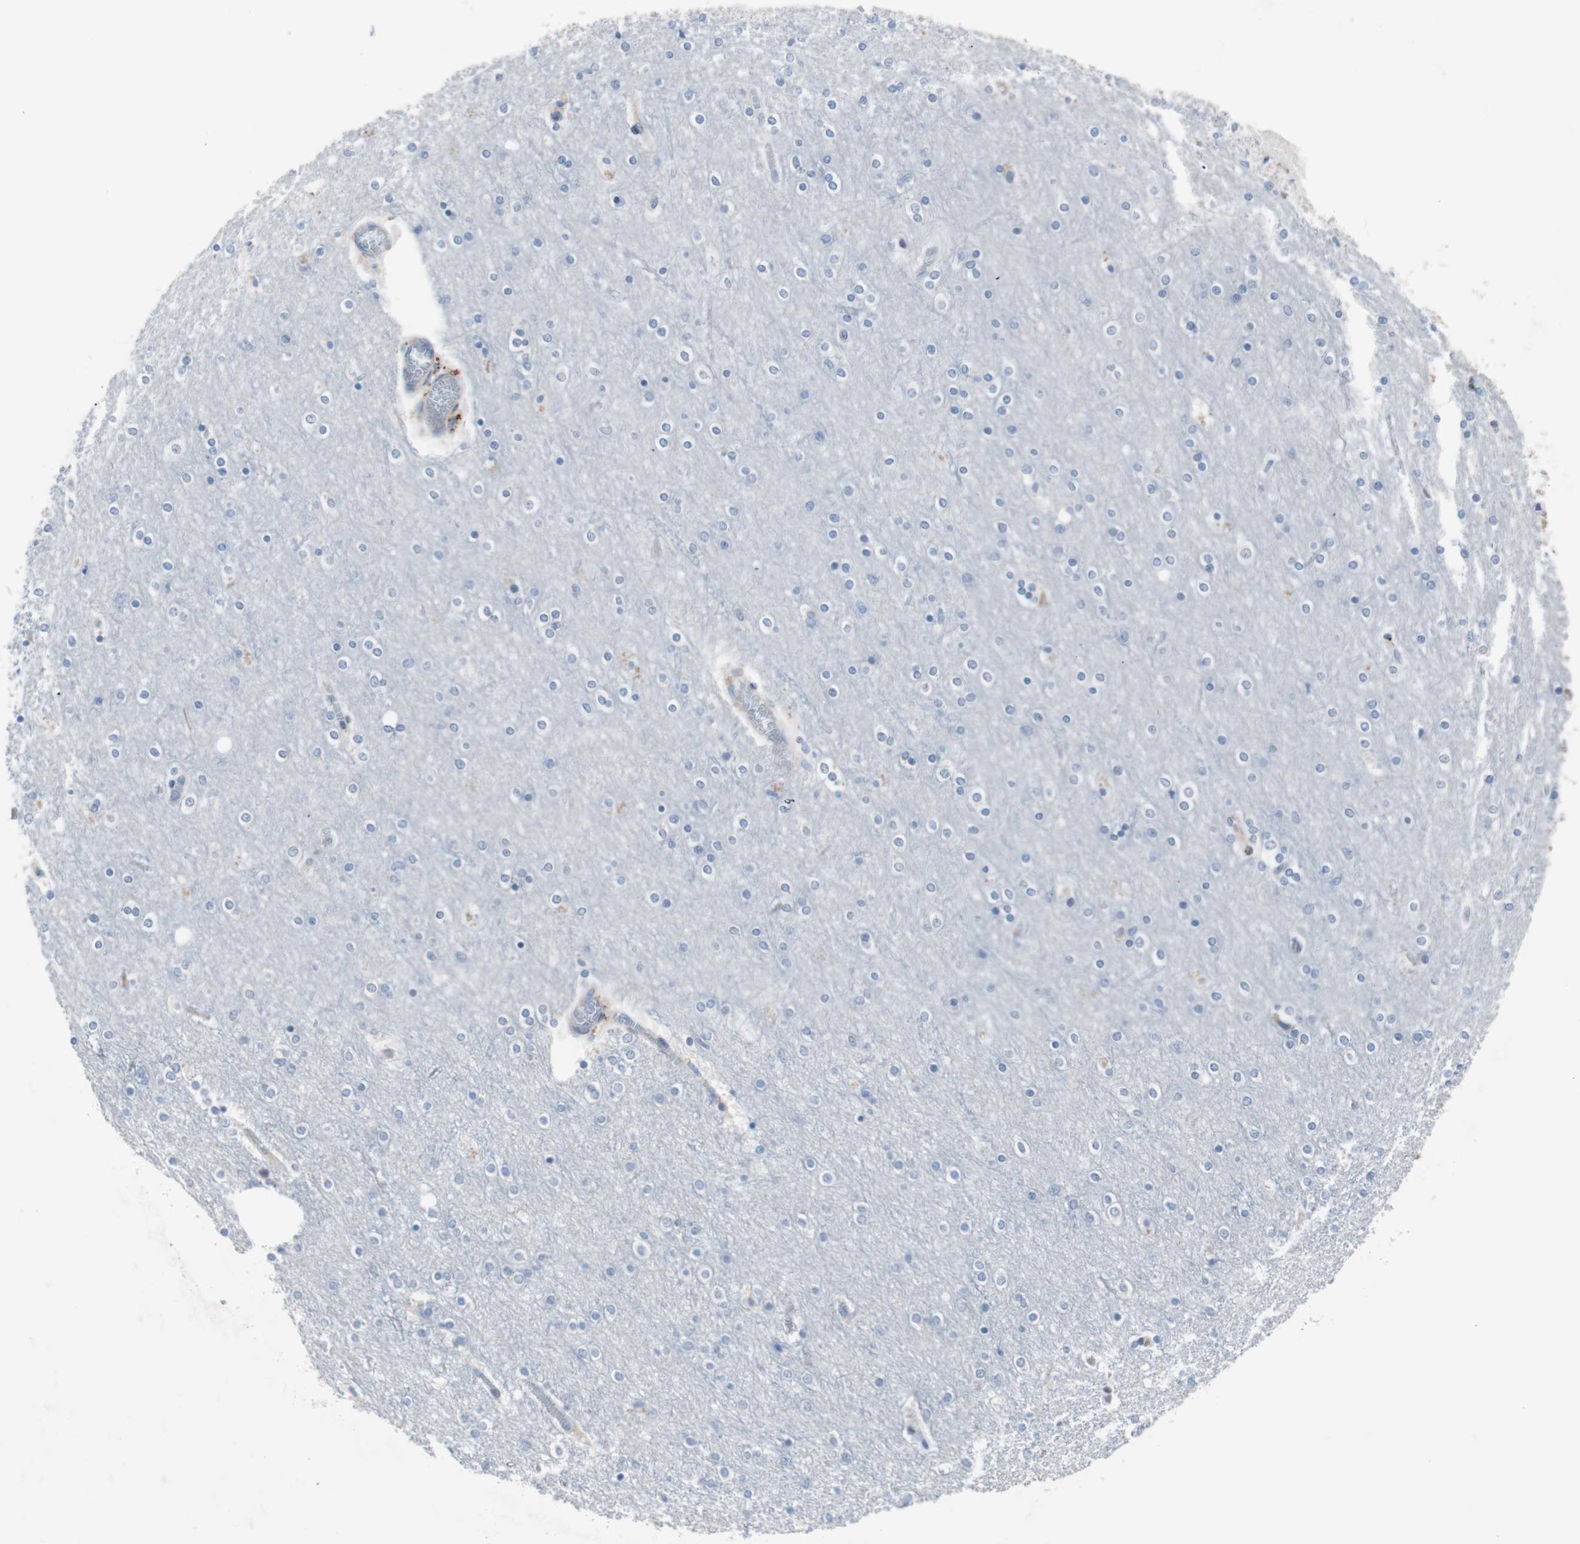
{"staining": {"intensity": "negative", "quantity": "none", "location": "none"}, "tissue": "cerebral cortex", "cell_type": "Endothelial cells", "image_type": "normal", "snomed": [{"axis": "morphology", "description": "Normal tissue, NOS"}, {"axis": "topography", "description": "Cerebral cortex"}], "caption": "Immunohistochemistry image of normal cerebral cortex: cerebral cortex stained with DAB displays no significant protein positivity in endothelial cells.", "gene": "ULBP1", "patient": {"sex": "female", "age": 54}}